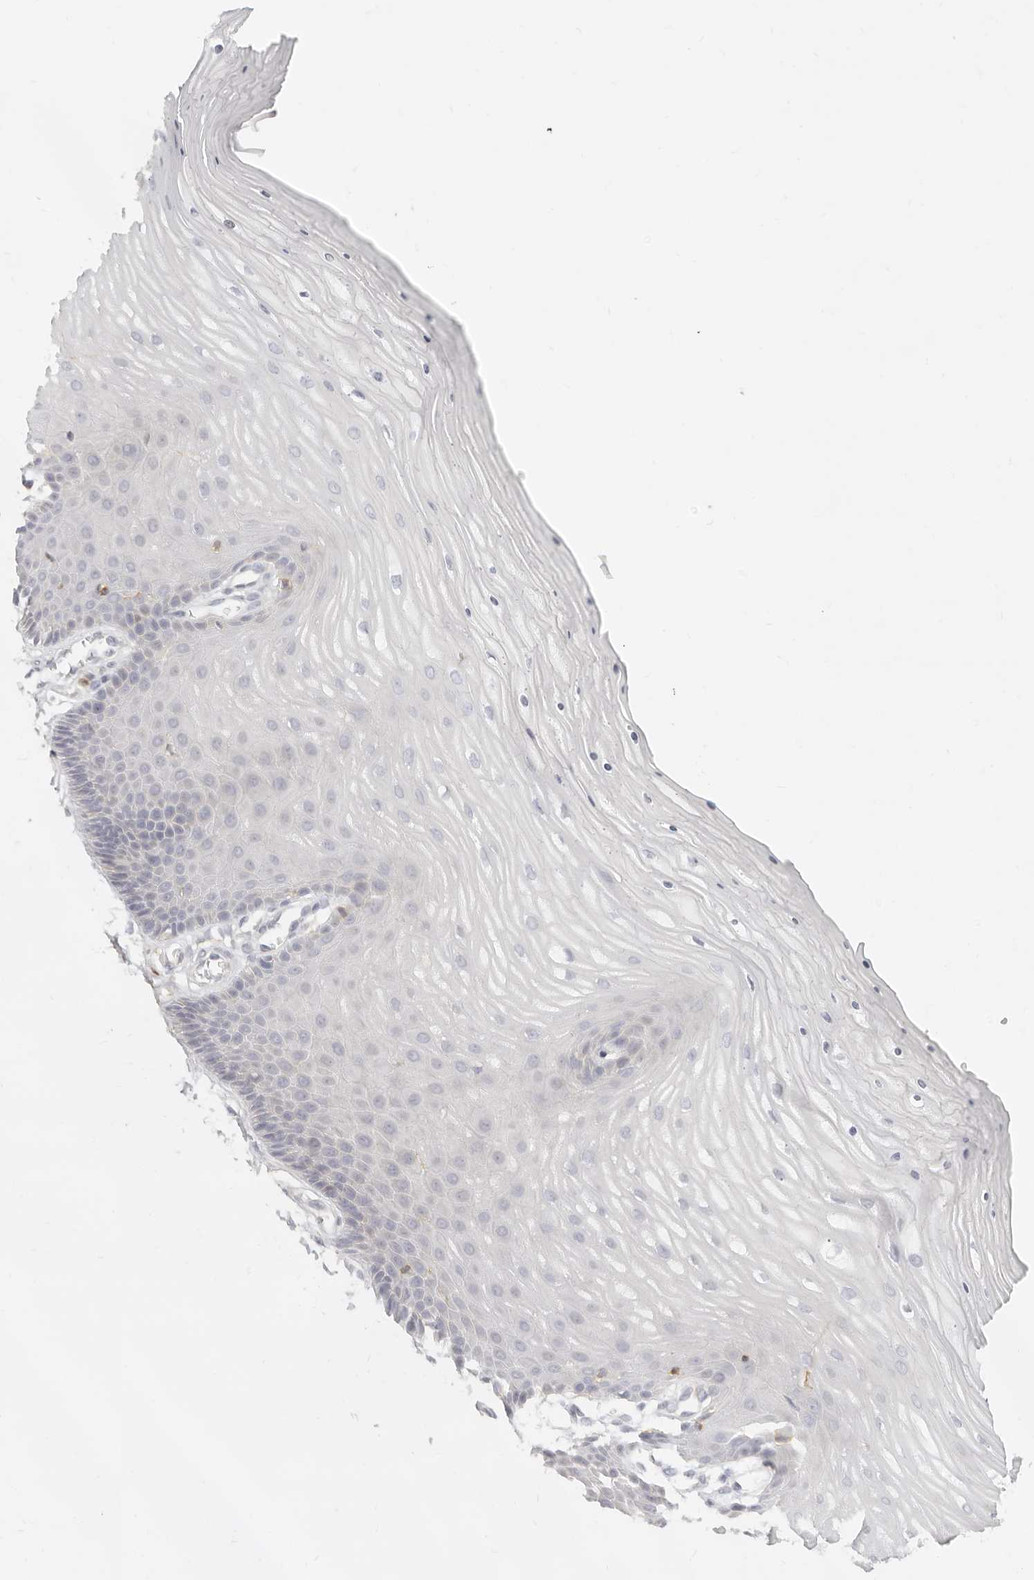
{"staining": {"intensity": "weak", "quantity": ">75%", "location": "cytoplasmic/membranous"}, "tissue": "cervix", "cell_type": "Glandular cells", "image_type": "normal", "snomed": [{"axis": "morphology", "description": "Normal tissue, NOS"}, {"axis": "topography", "description": "Cervix"}], "caption": "Protein analysis of benign cervix shows weak cytoplasmic/membranous positivity in approximately >75% of glandular cells.", "gene": "NIBAN1", "patient": {"sex": "female", "age": 55}}